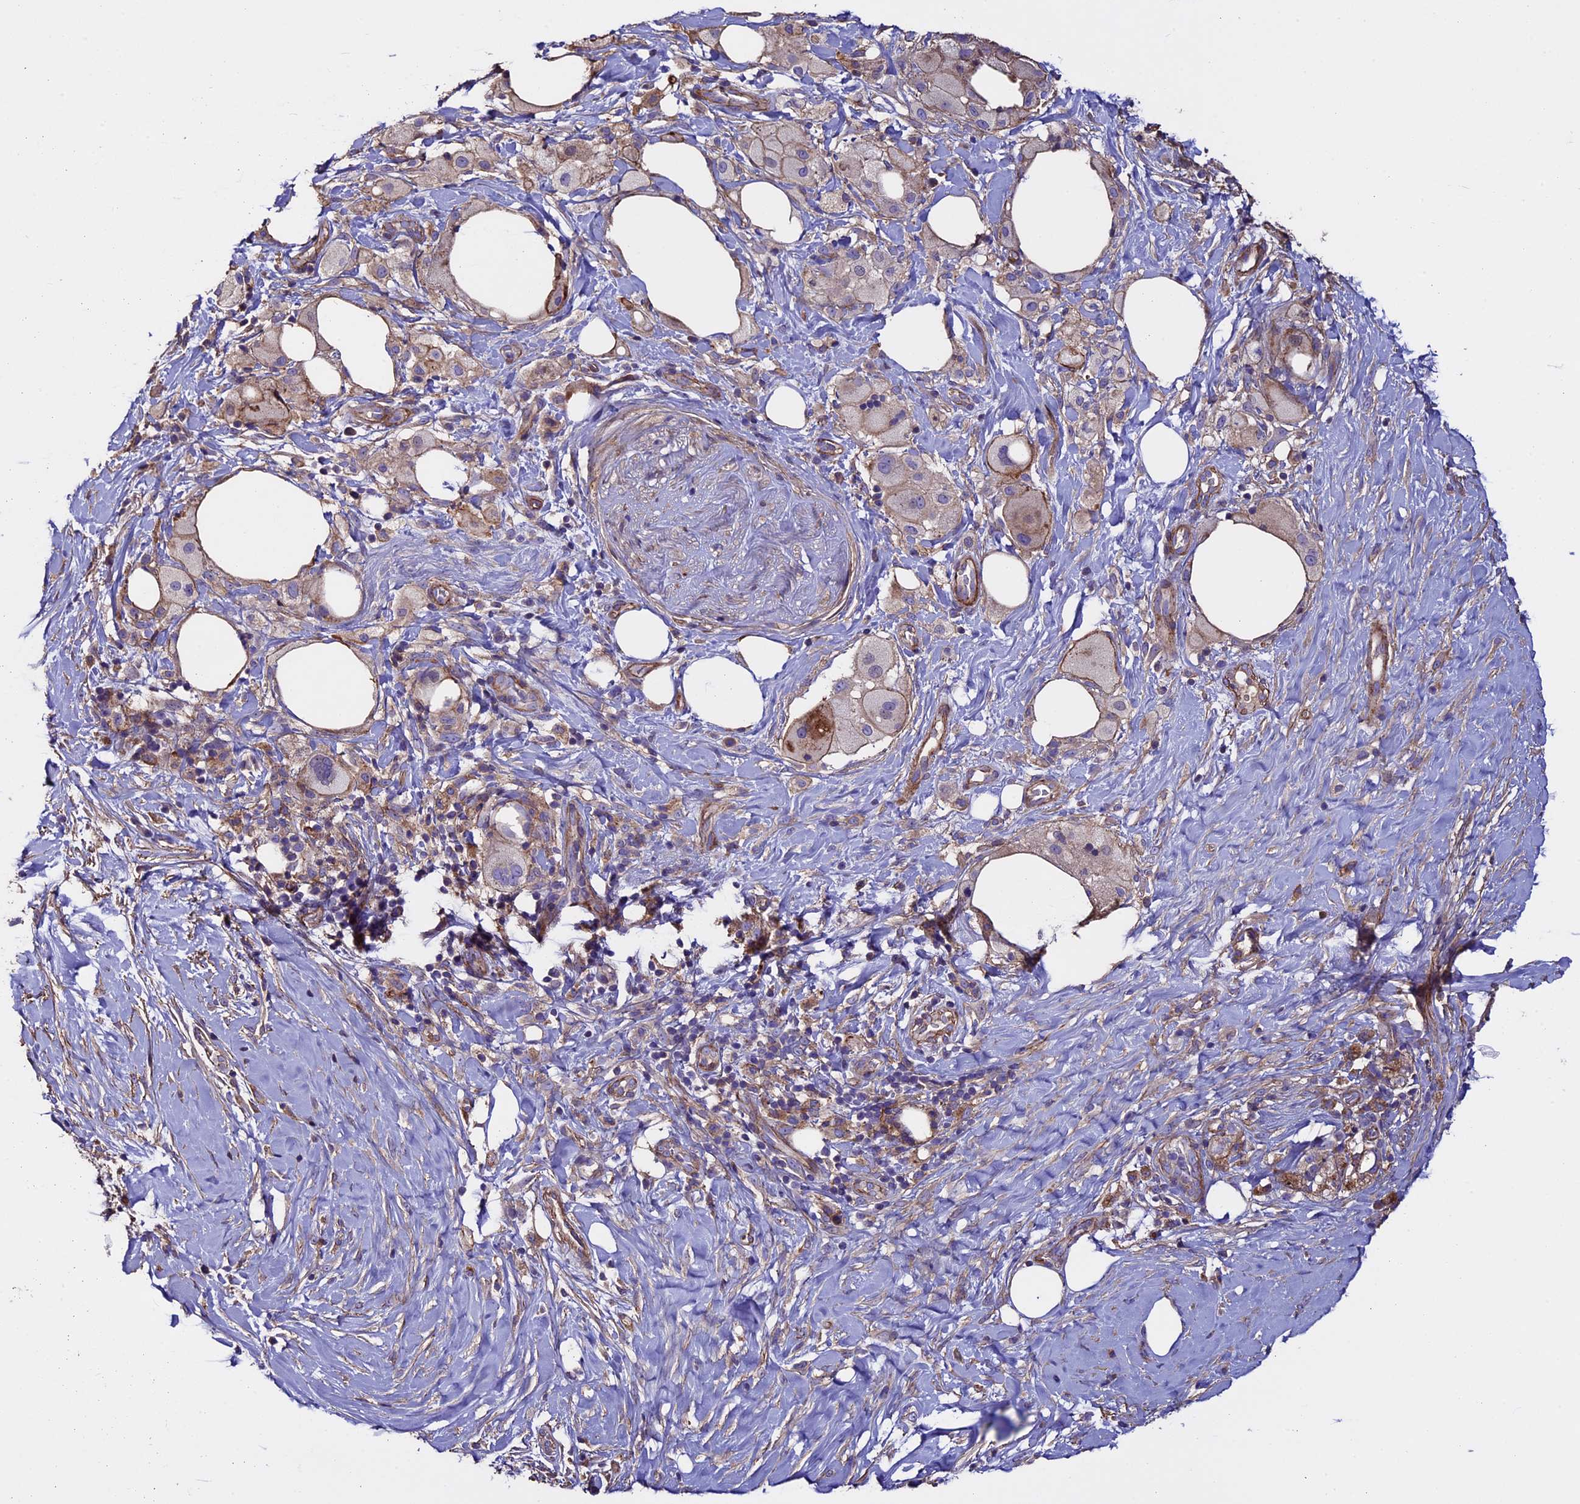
{"staining": {"intensity": "weak", "quantity": "25%-75%", "location": "cytoplasmic/membranous"}, "tissue": "pancreatic cancer", "cell_type": "Tumor cells", "image_type": "cancer", "snomed": [{"axis": "morphology", "description": "Adenocarcinoma, NOS"}, {"axis": "topography", "description": "Pancreas"}], "caption": "This micrograph displays IHC staining of human pancreatic cancer (adenocarcinoma), with low weak cytoplasmic/membranous positivity in about 25%-75% of tumor cells.", "gene": "EVA1B", "patient": {"sex": "male", "age": 58}}